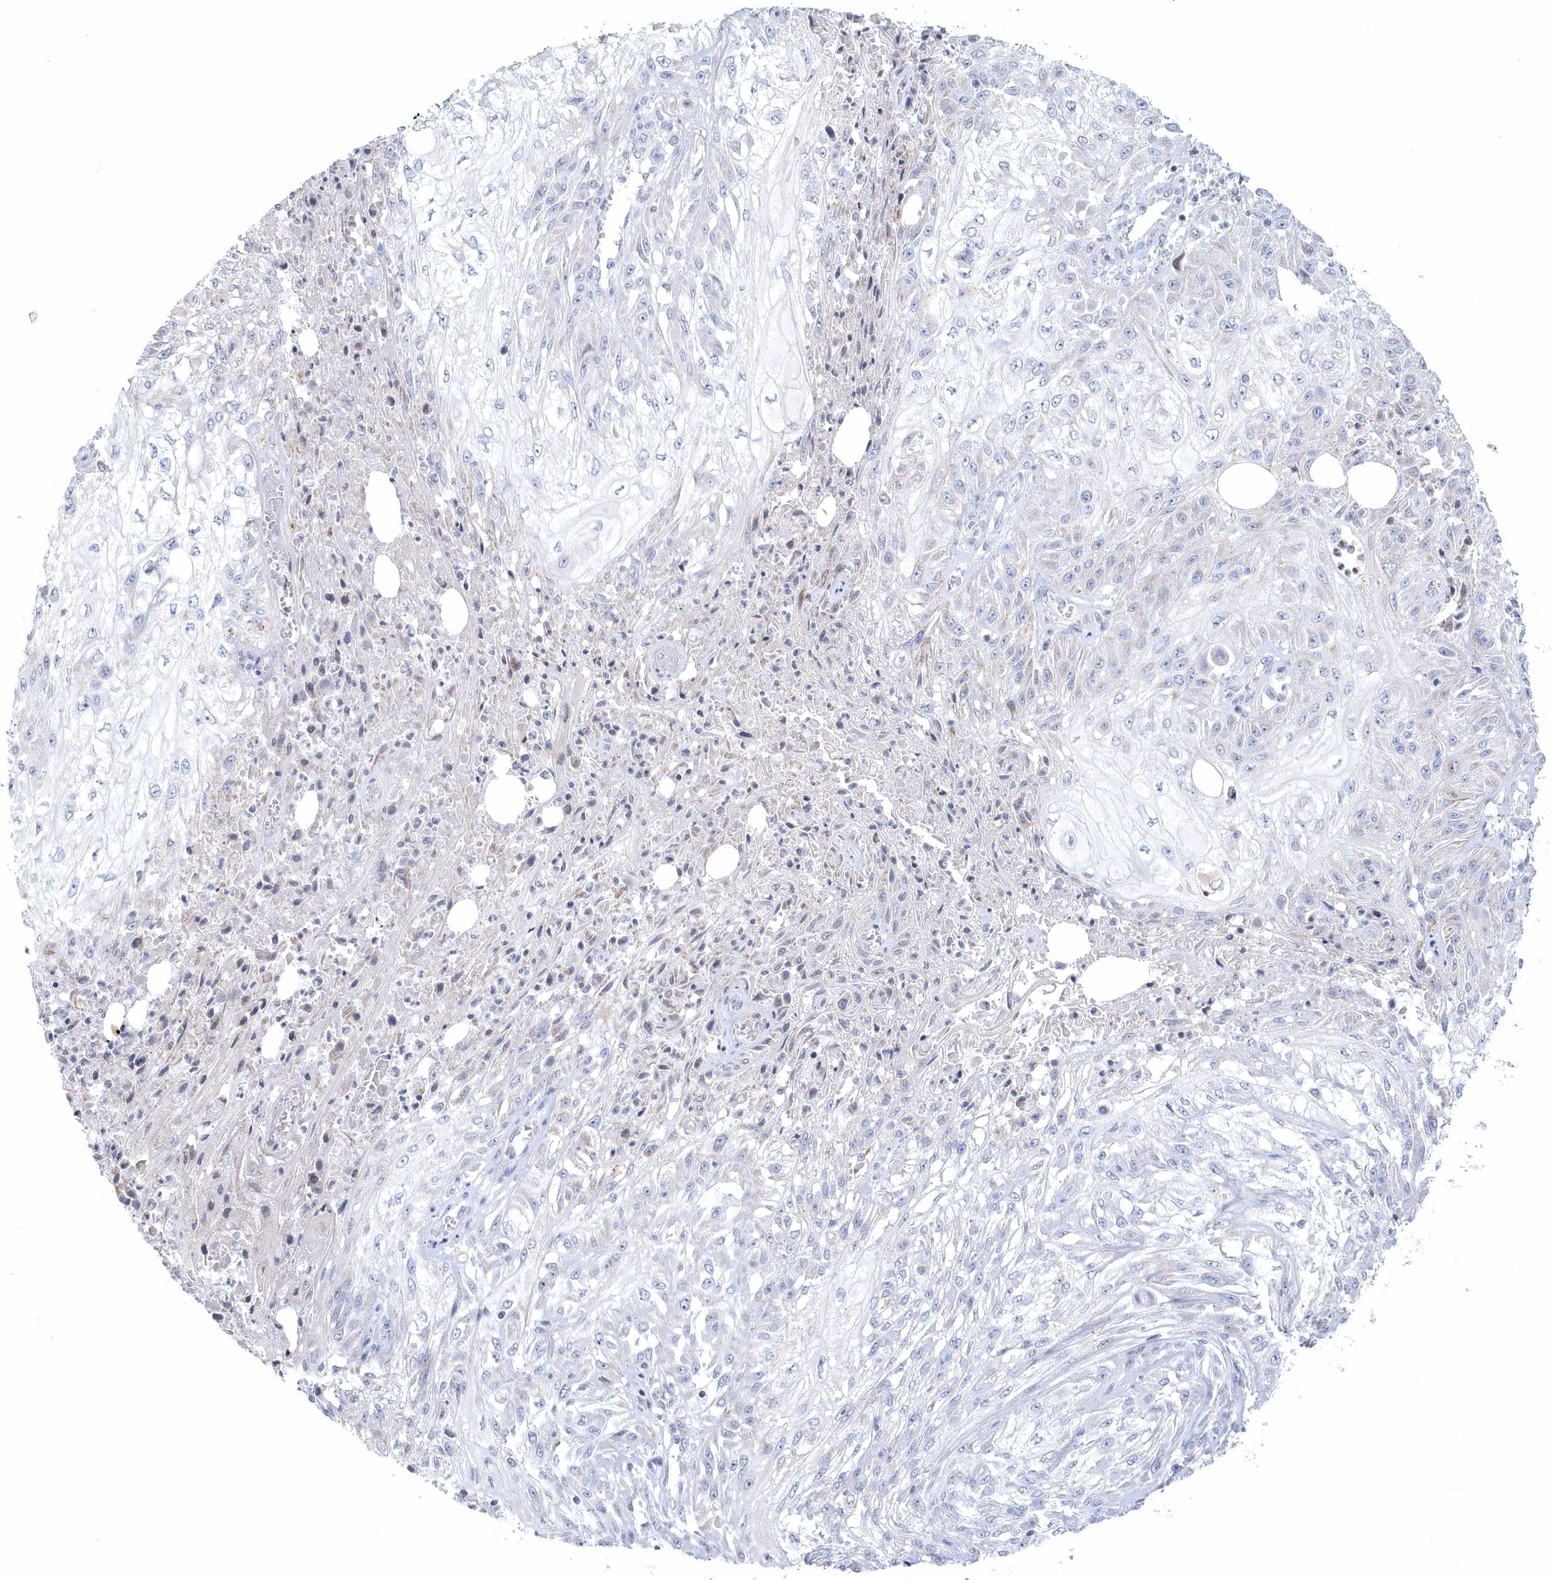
{"staining": {"intensity": "negative", "quantity": "none", "location": "none"}, "tissue": "skin cancer", "cell_type": "Tumor cells", "image_type": "cancer", "snomed": [{"axis": "morphology", "description": "Squamous cell carcinoma, NOS"}, {"axis": "morphology", "description": "Squamous cell carcinoma, metastatic, NOS"}, {"axis": "topography", "description": "Skin"}, {"axis": "topography", "description": "Lymph node"}], "caption": "An IHC micrograph of squamous cell carcinoma (skin) is shown. There is no staining in tumor cells of squamous cell carcinoma (skin). (DAB (3,3'-diaminobenzidine) IHC visualized using brightfield microscopy, high magnification).", "gene": "NIPAL1", "patient": {"sex": "male", "age": 75}}